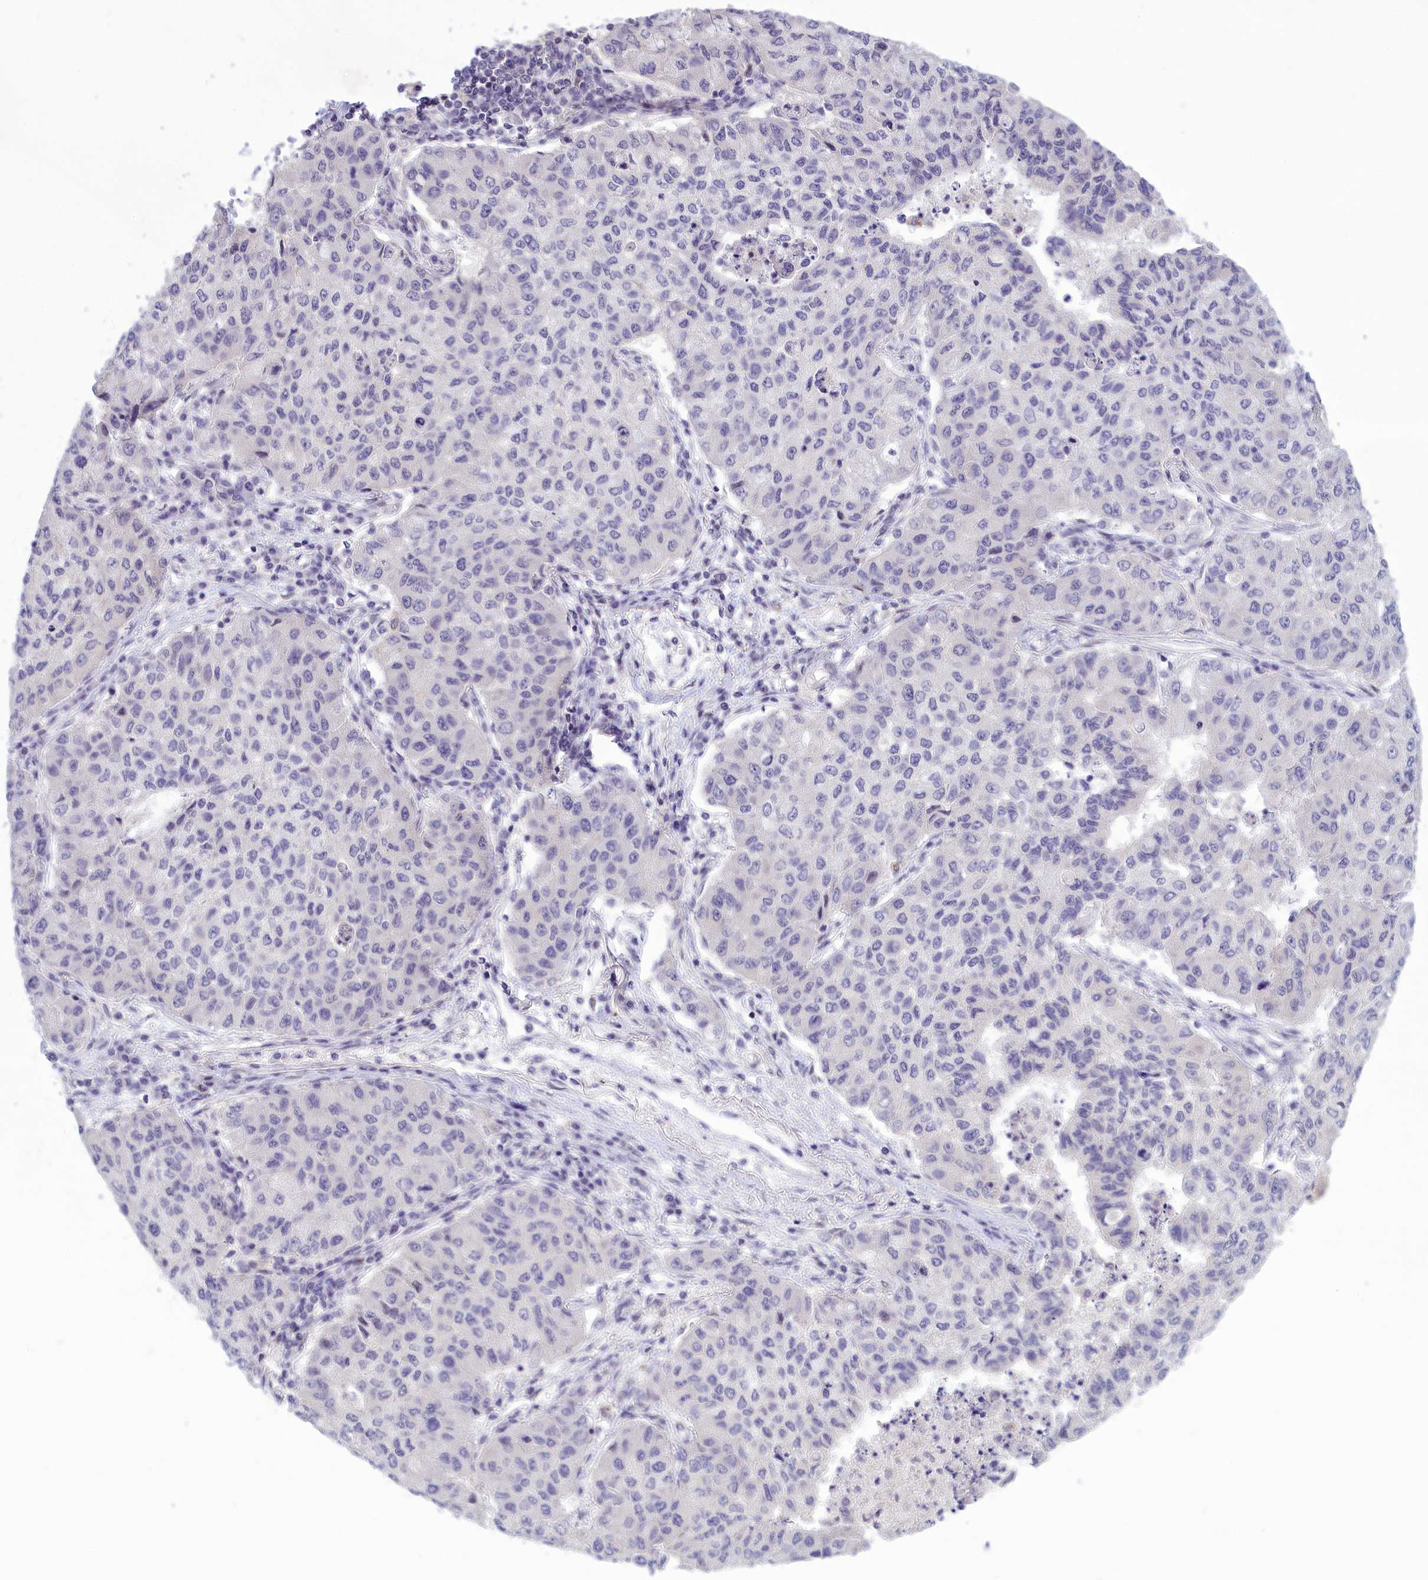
{"staining": {"intensity": "negative", "quantity": "none", "location": "none"}, "tissue": "lung cancer", "cell_type": "Tumor cells", "image_type": "cancer", "snomed": [{"axis": "morphology", "description": "Squamous cell carcinoma, NOS"}, {"axis": "topography", "description": "Lung"}], "caption": "An image of human squamous cell carcinoma (lung) is negative for staining in tumor cells.", "gene": "CORO2A", "patient": {"sex": "male", "age": 74}}